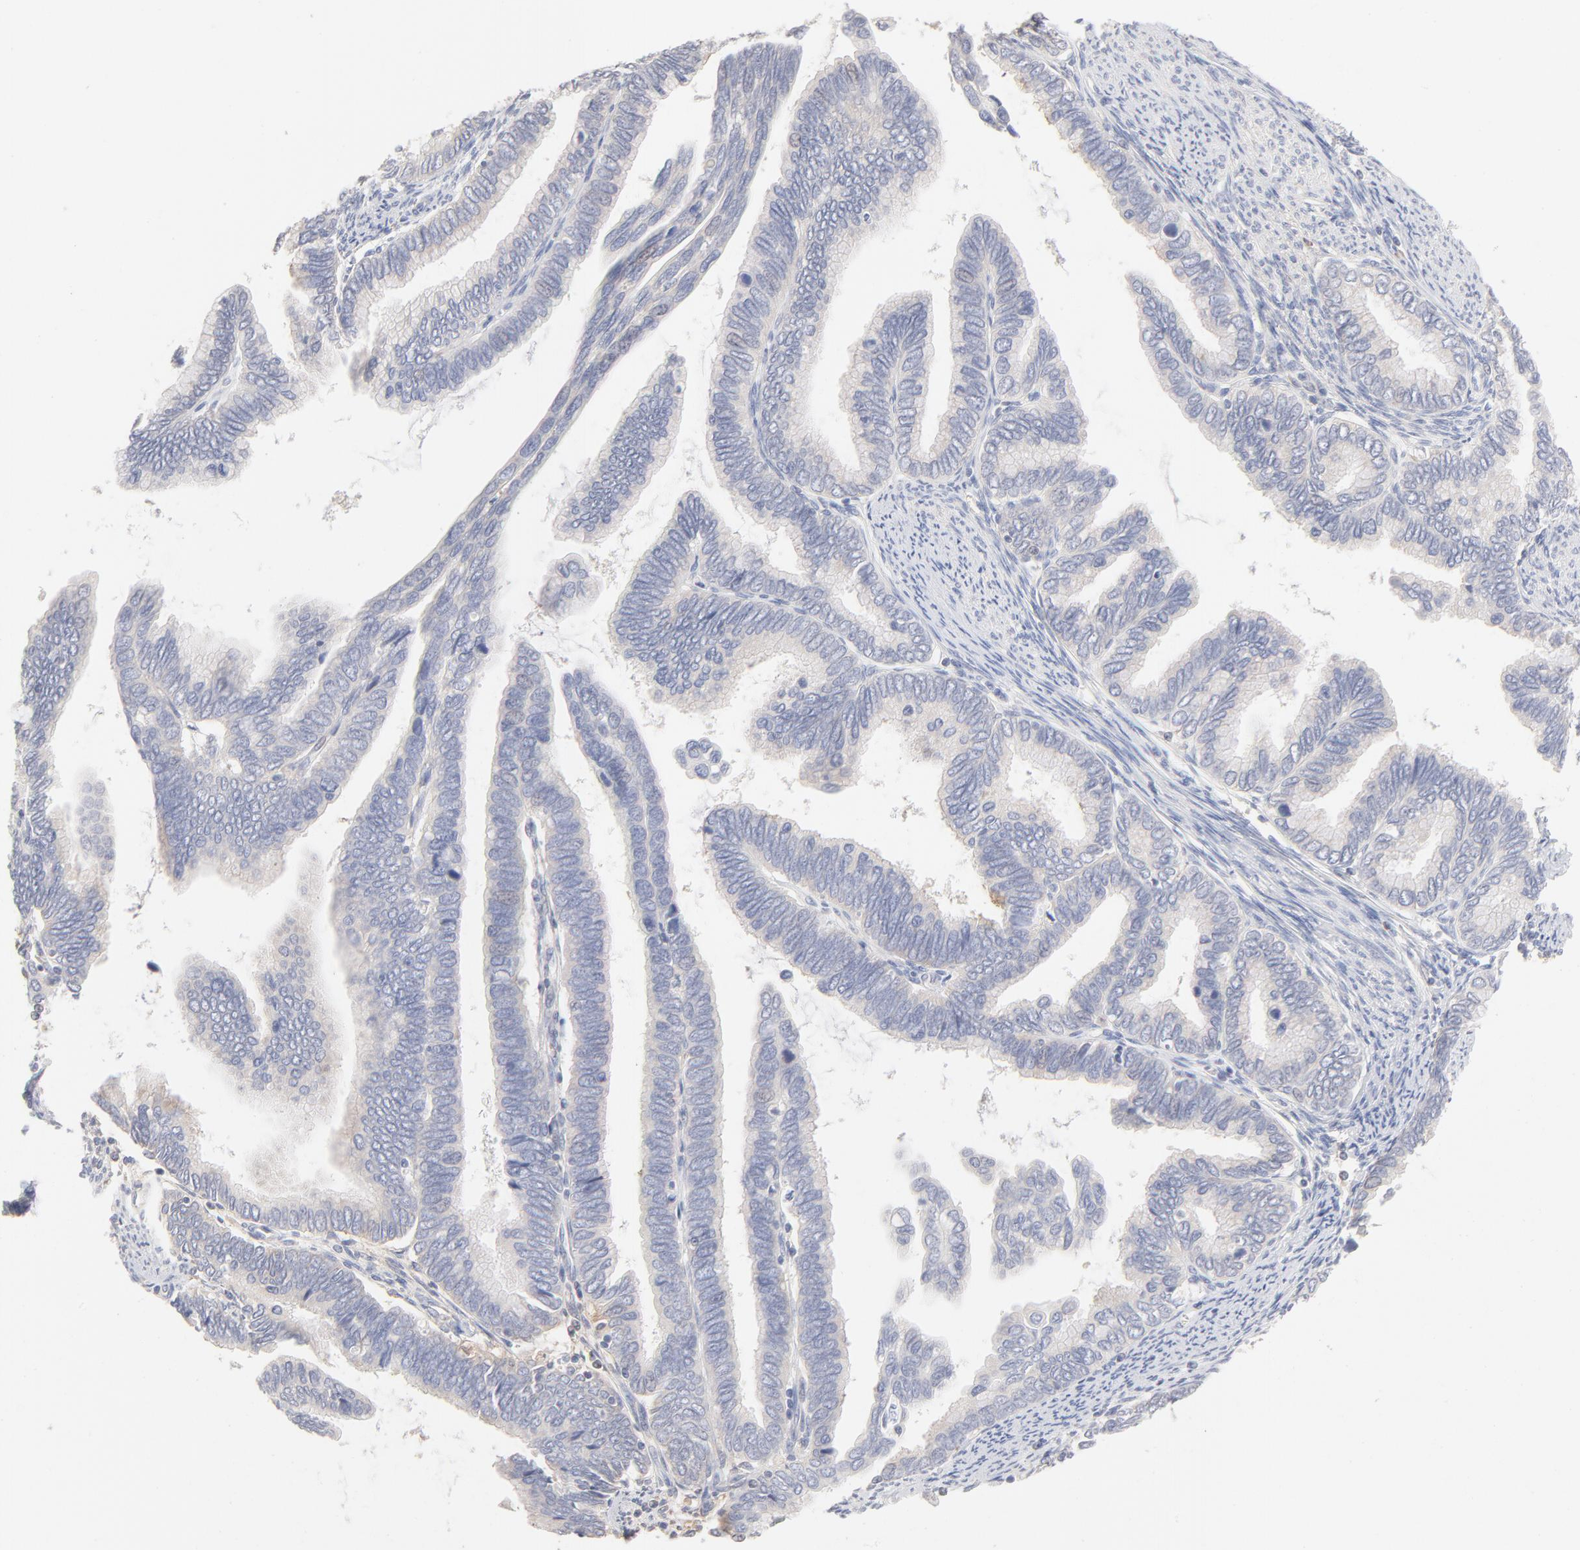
{"staining": {"intensity": "weak", "quantity": ">75%", "location": "cytoplasmic/membranous"}, "tissue": "cervical cancer", "cell_type": "Tumor cells", "image_type": "cancer", "snomed": [{"axis": "morphology", "description": "Adenocarcinoma, NOS"}, {"axis": "topography", "description": "Cervix"}], "caption": "Immunohistochemistry (IHC) histopathology image of human cervical cancer (adenocarcinoma) stained for a protein (brown), which exhibits low levels of weak cytoplasmic/membranous positivity in about >75% of tumor cells.", "gene": "RPS21", "patient": {"sex": "female", "age": 49}}